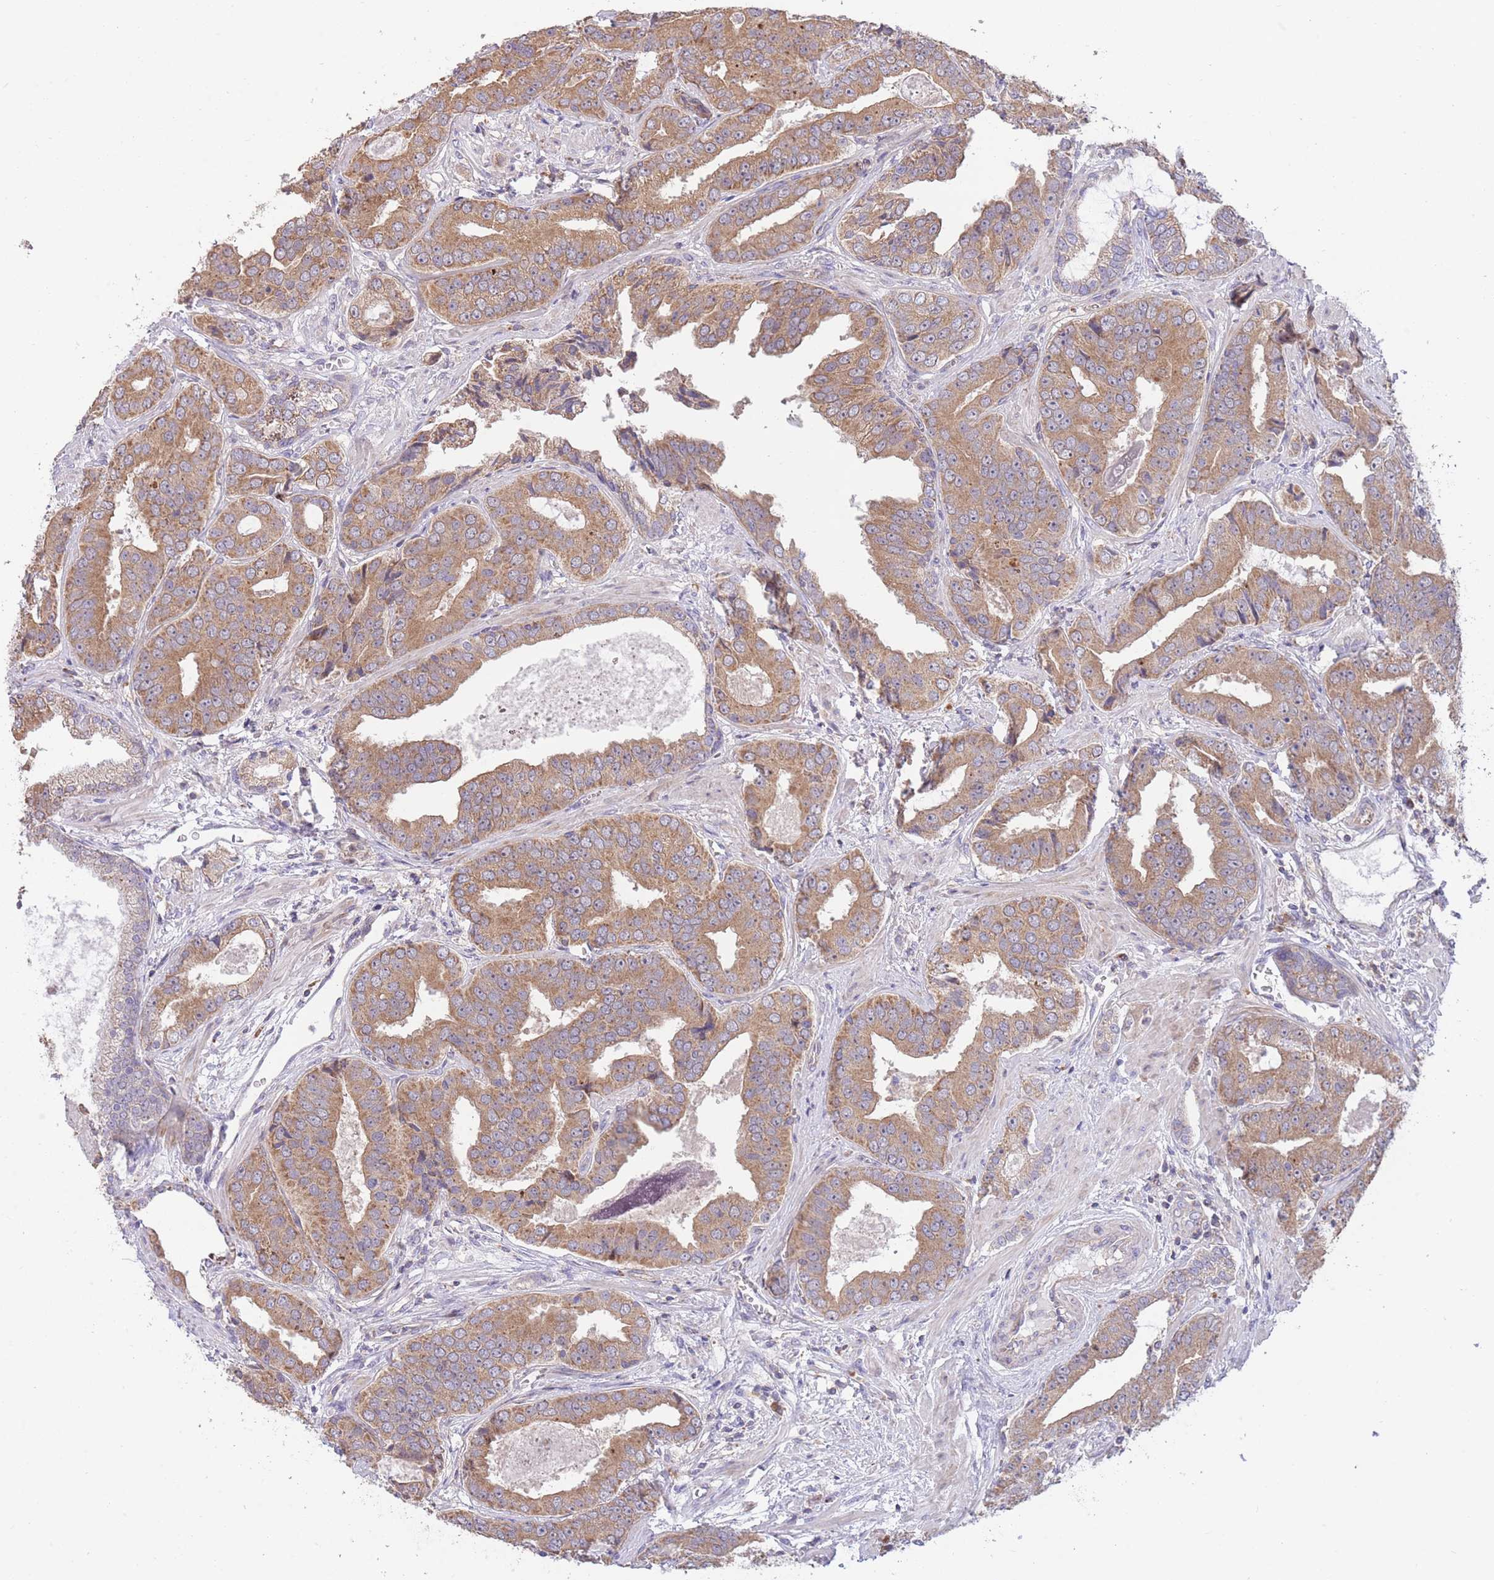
{"staining": {"intensity": "moderate", "quantity": ">75%", "location": "cytoplasmic/membranous"}, "tissue": "prostate cancer", "cell_type": "Tumor cells", "image_type": "cancer", "snomed": [{"axis": "morphology", "description": "Adenocarcinoma, High grade"}, {"axis": "topography", "description": "Prostate"}], "caption": "Immunohistochemical staining of human prostate cancer demonstrates moderate cytoplasmic/membranous protein staining in approximately >75% of tumor cells.", "gene": "BOLA2B", "patient": {"sex": "male", "age": 71}}